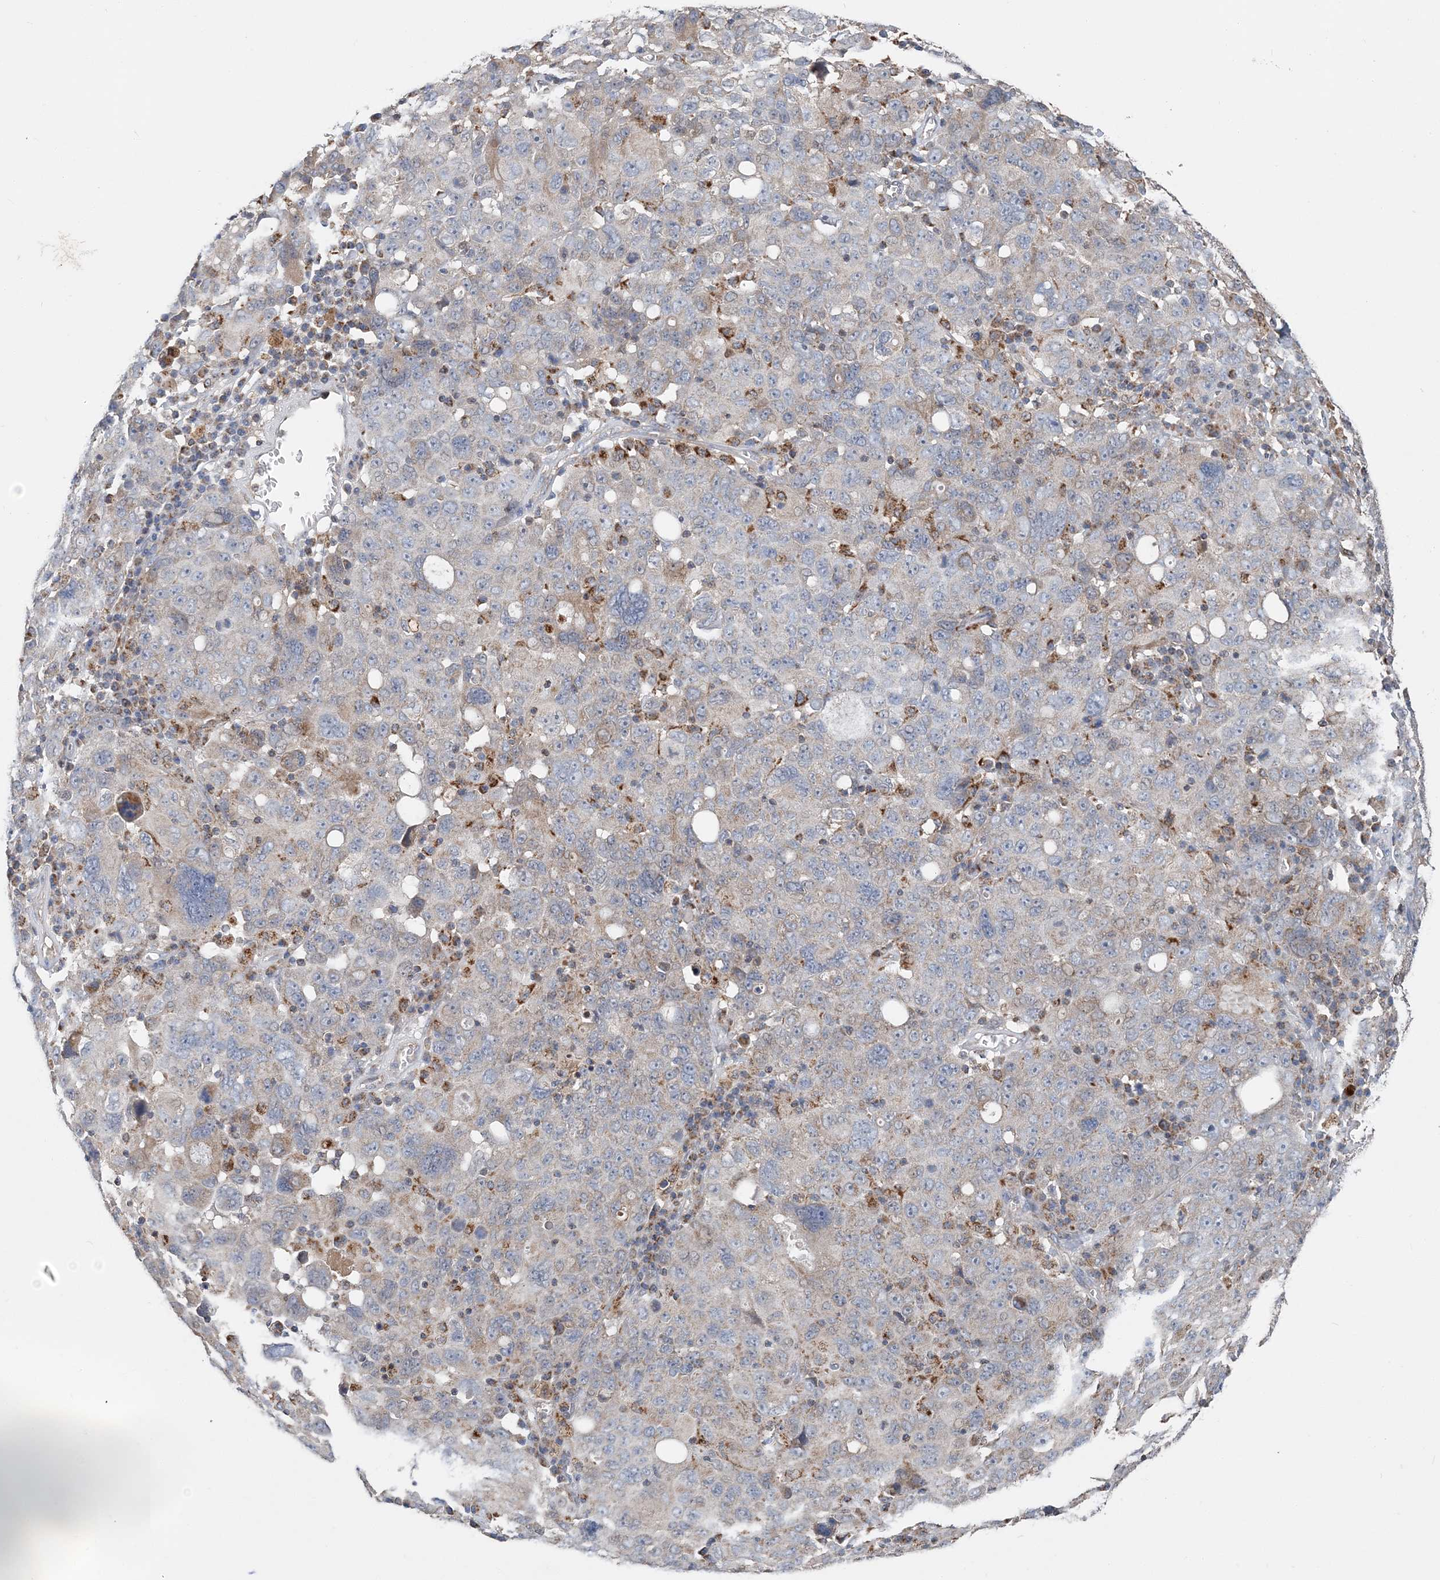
{"staining": {"intensity": "weak", "quantity": "<25%", "location": "cytoplasmic/membranous"}, "tissue": "ovarian cancer", "cell_type": "Tumor cells", "image_type": "cancer", "snomed": [{"axis": "morphology", "description": "Carcinoma, endometroid"}, {"axis": "topography", "description": "Ovary"}], "caption": "This is an IHC photomicrograph of ovarian cancer (endometroid carcinoma). There is no expression in tumor cells.", "gene": "SPRY2", "patient": {"sex": "female", "age": 62}}